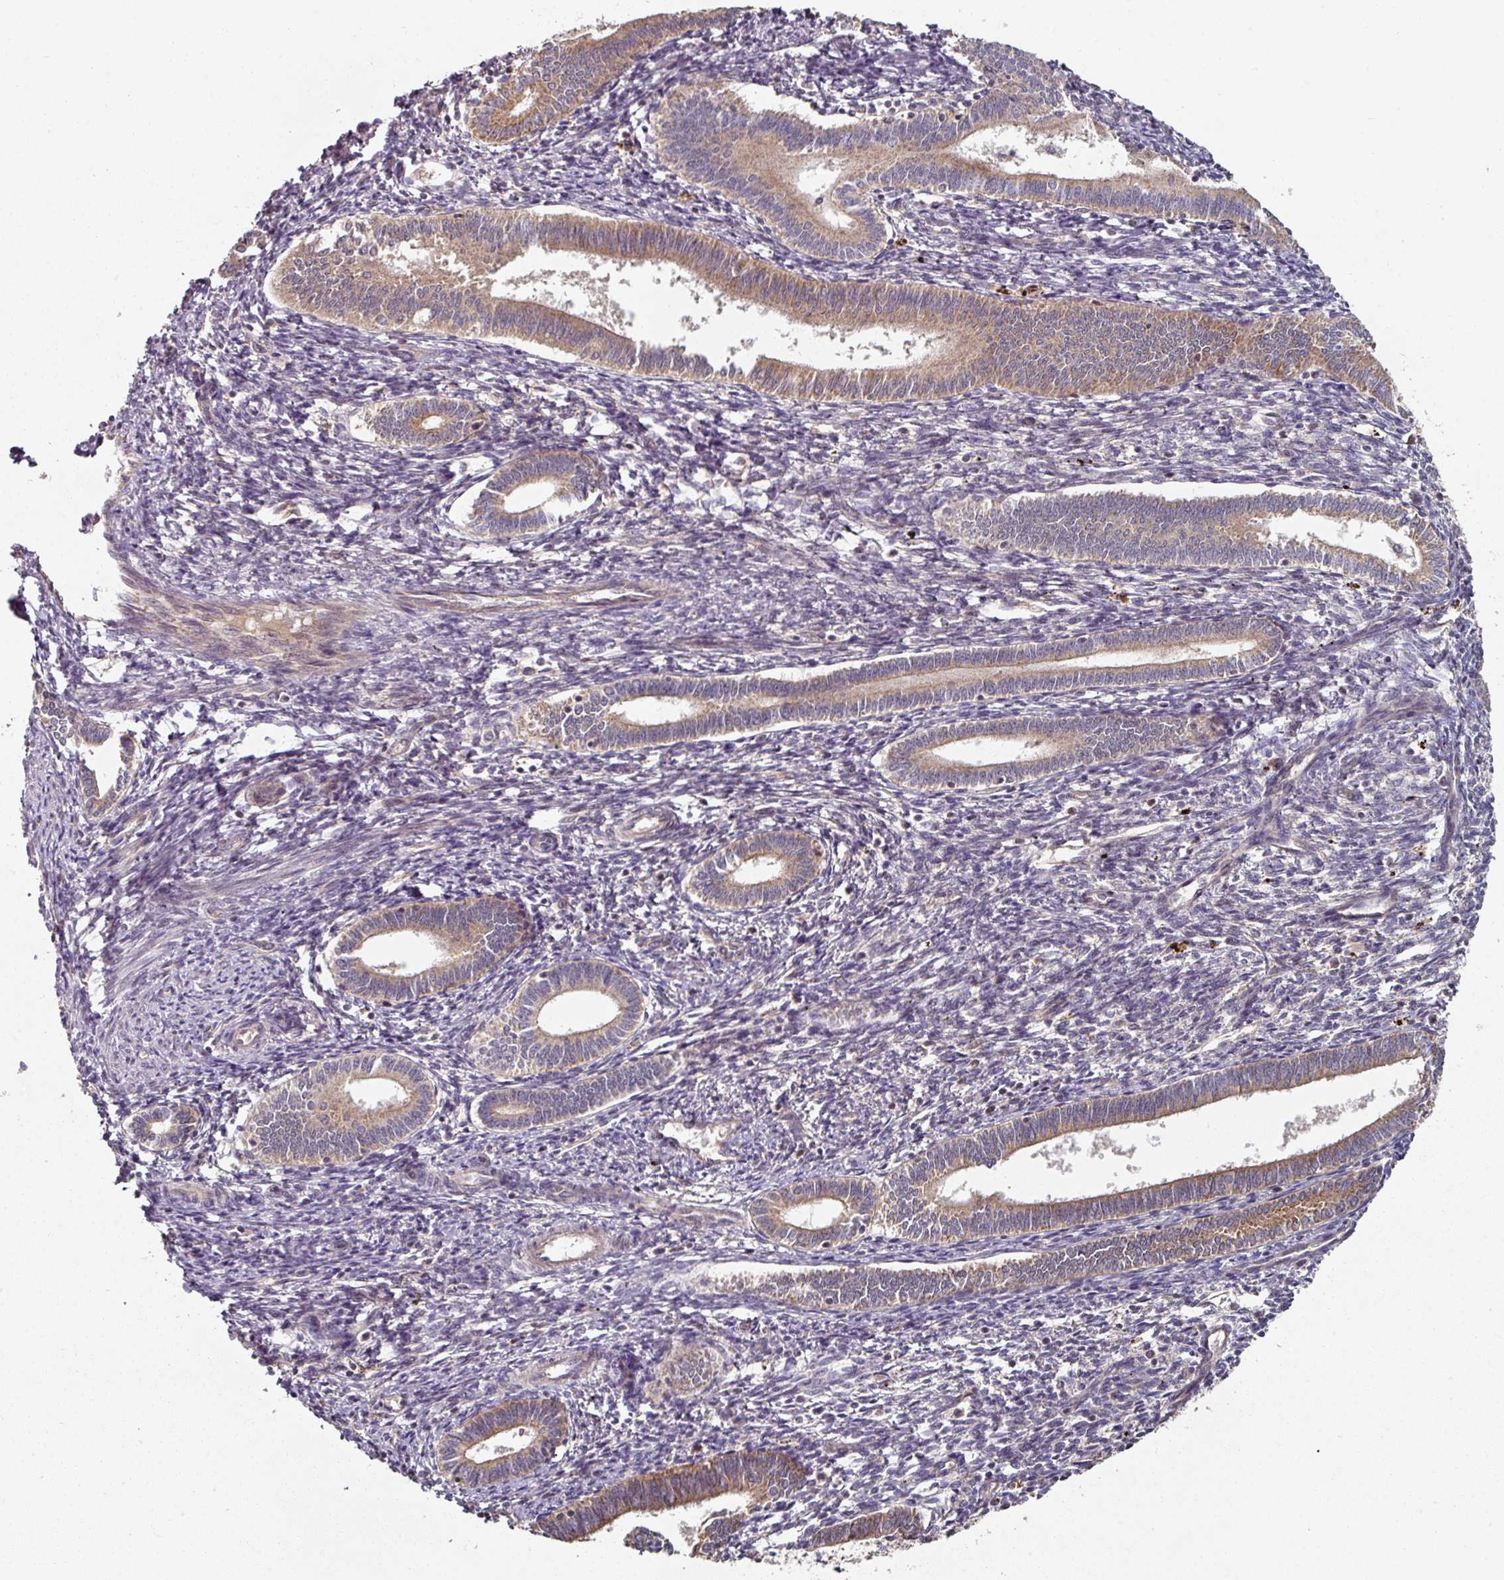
{"staining": {"intensity": "weak", "quantity": "<25%", "location": "cytoplasmic/membranous"}, "tissue": "endometrium", "cell_type": "Cells in endometrial stroma", "image_type": "normal", "snomed": [{"axis": "morphology", "description": "Normal tissue, NOS"}, {"axis": "topography", "description": "Endometrium"}], "caption": "The micrograph displays no significant positivity in cells in endometrial stroma of endometrium. (DAB immunohistochemistry, high magnification).", "gene": "DNAJC7", "patient": {"sex": "female", "age": 41}}